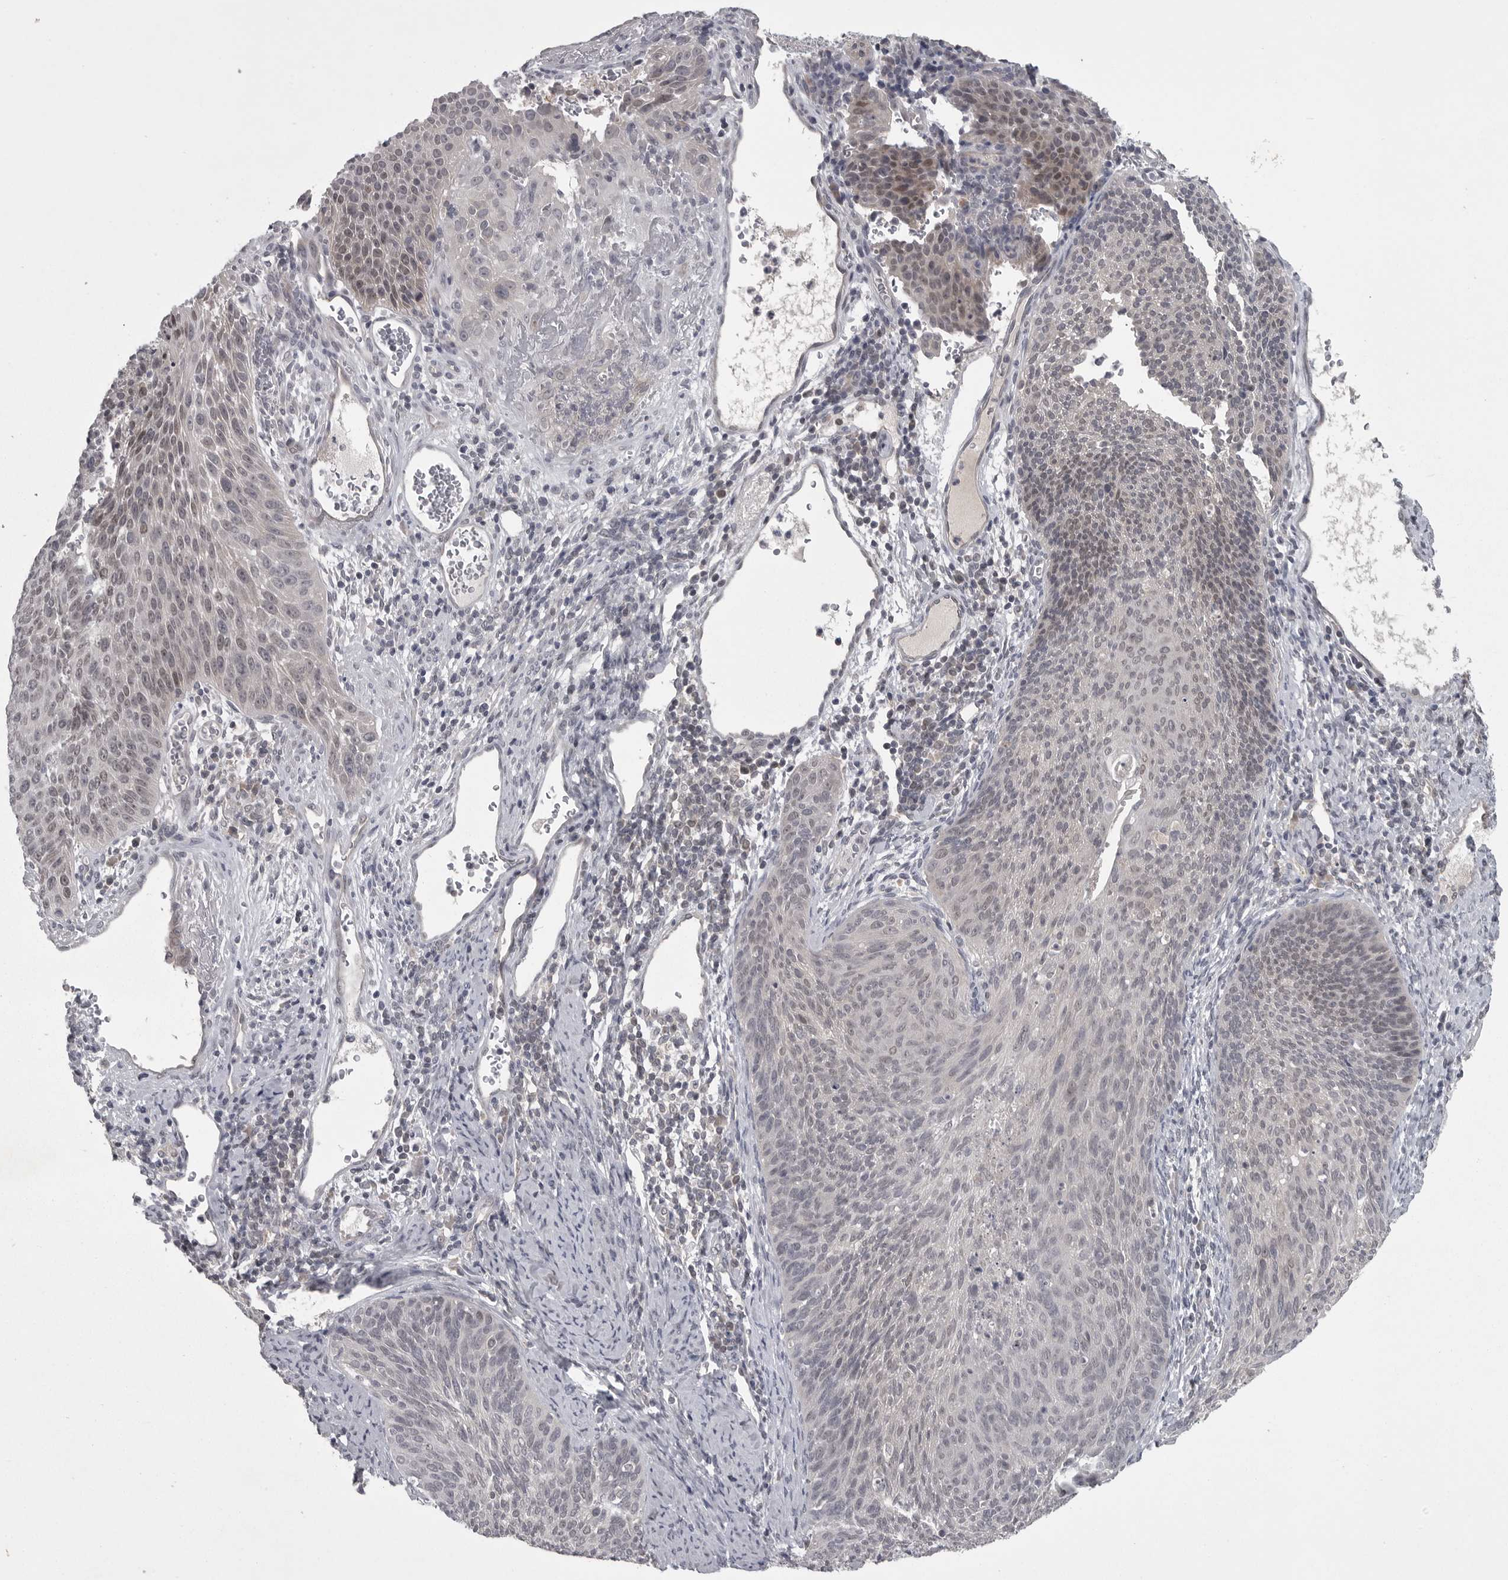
{"staining": {"intensity": "weak", "quantity": "25%-75%", "location": "nuclear"}, "tissue": "cervical cancer", "cell_type": "Tumor cells", "image_type": "cancer", "snomed": [{"axis": "morphology", "description": "Squamous cell carcinoma, NOS"}, {"axis": "topography", "description": "Cervix"}], "caption": "Human squamous cell carcinoma (cervical) stained for a protein (brown) shows weak nuclear positive expression in approximately 25%-75% of tumor cells.", "gene": "PHF13", "patient": {"sex": "female", "age": 55}}